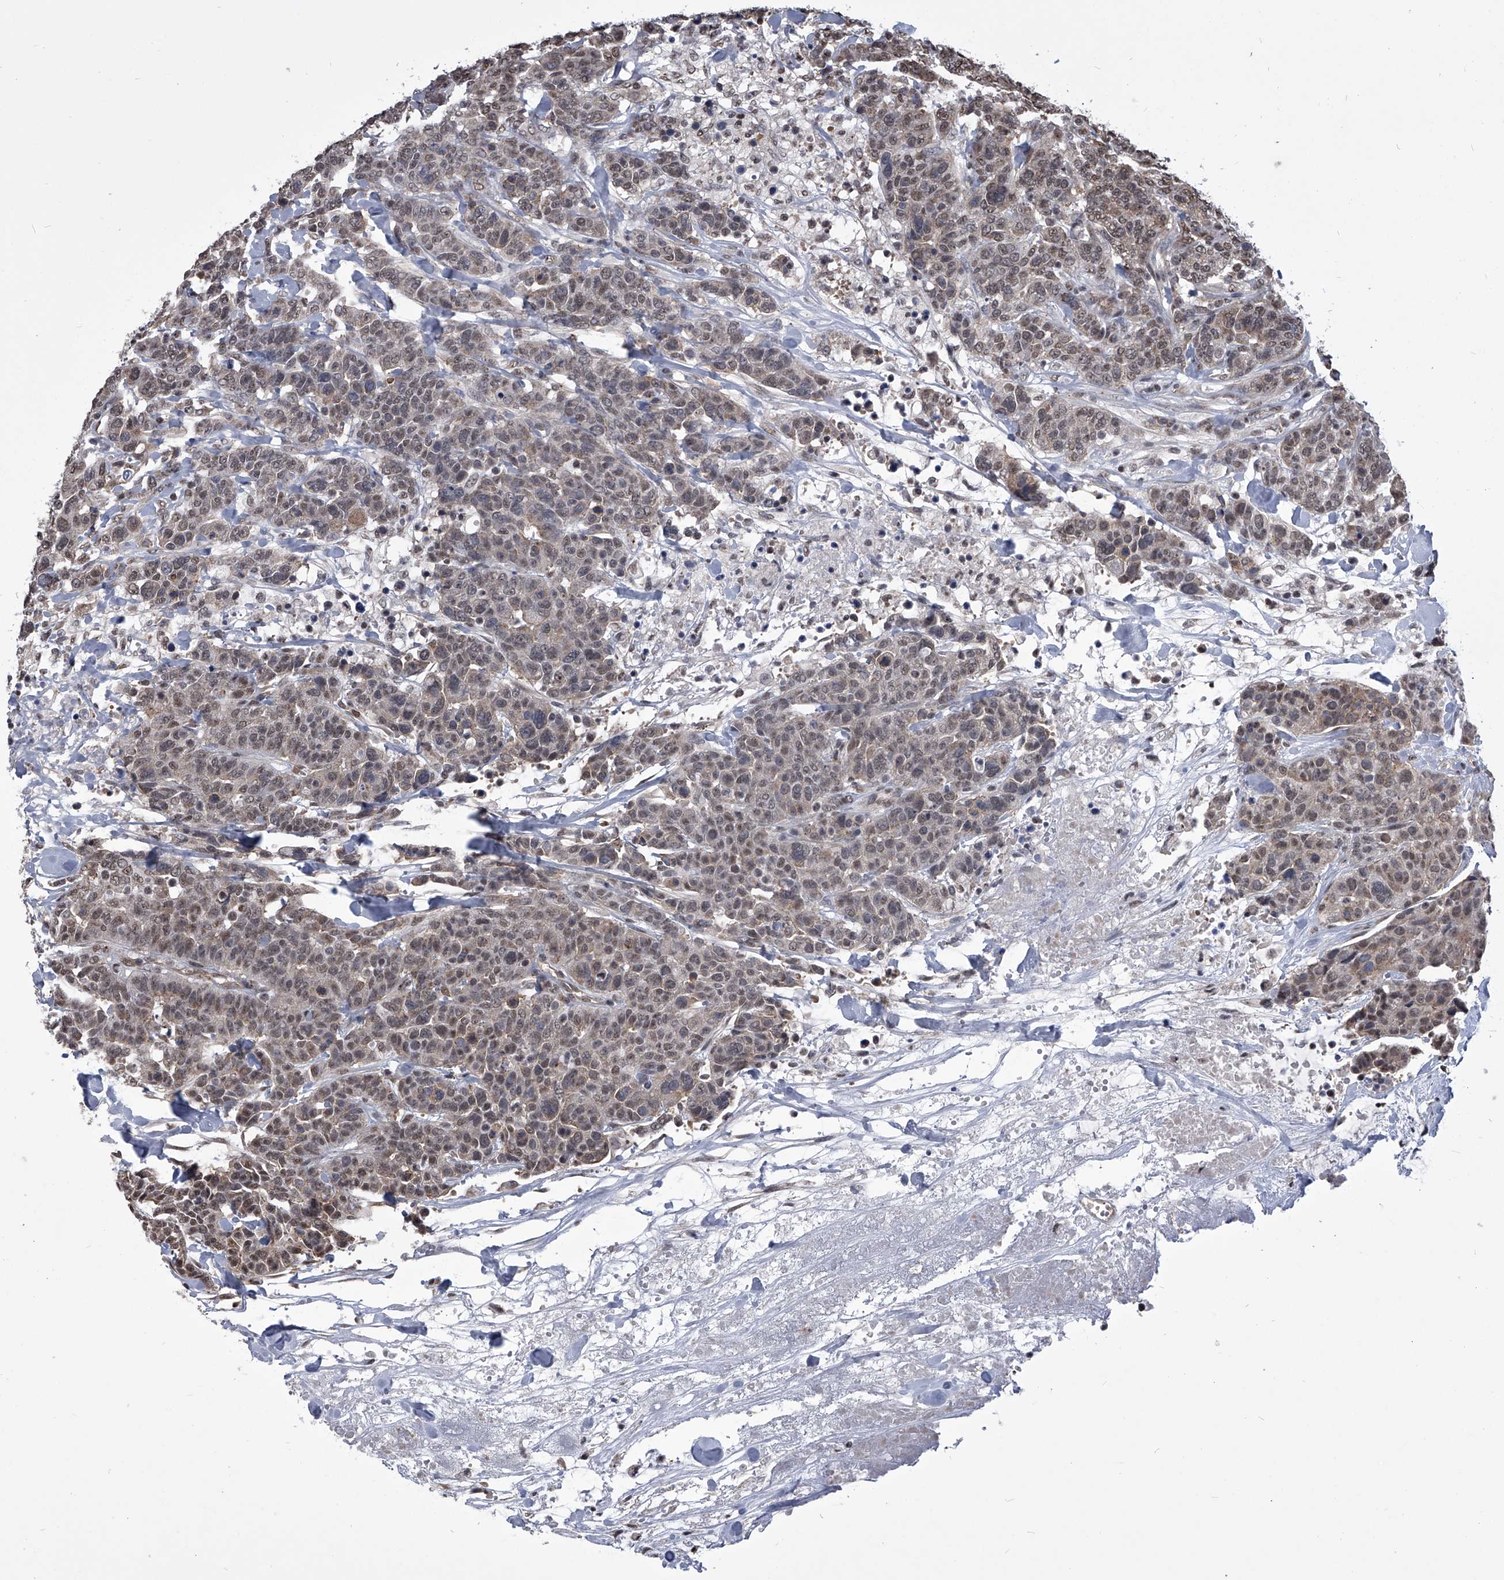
{"staining": {"intensity": "weak", "quantity": ">75%", "location": "nuclear"}, "tissue": "breast cancer", "cell_type": "Tumor cells", "image_type": "cancer", "snomed": [{"axis": "morphology", "description": "Duct carcinoma"}, {"axis": "topography", "description": "Breast"}], "caption": "Breast cancer (invasive ductal carcinoma) tissue exhibits weak nuclear staining in about >75% of tumor cells", "gene": "ZNF76", "patient": {"sex": "female", "age": 37}}